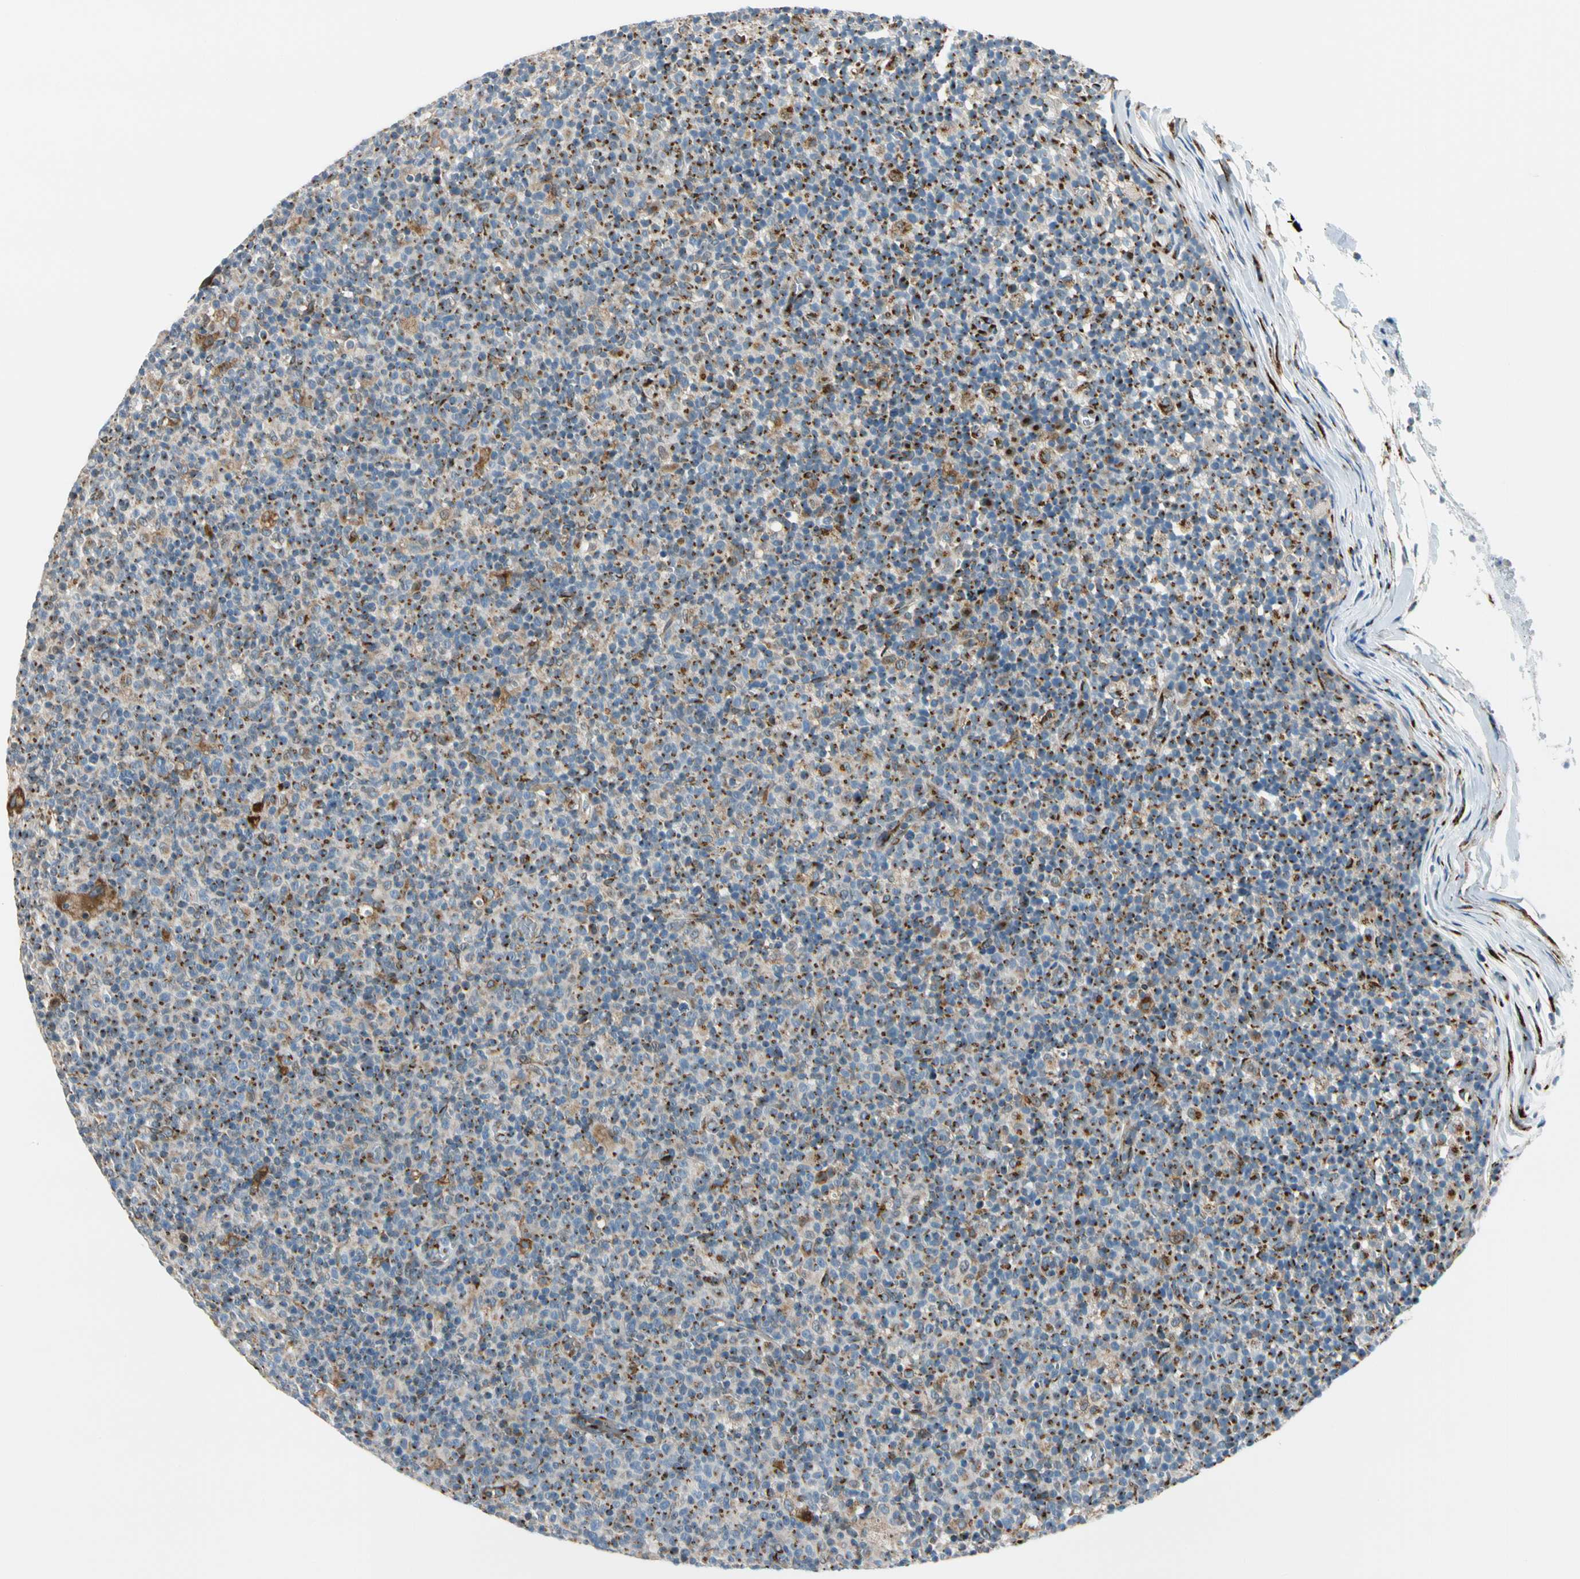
{"staining": {"intensity": "moderate", "quantity": "25%-75%", "location": "cytoplasmic/membranous"}, "tissue": "lymph node", "cell_type": "Germinal center cells", "image_type": "normal", "snomed": [{"axis": "morphology", "description": "Normal tissue, NOS"}, {"axis": "morphology", "description": "Inflammation, NOS"}, {"axis": "topography", "description": "Lymph node"}], "caption": "Brown immunohistochemical staining in normal human lymph node shows moderate cytoplasmic/membranous positivity in about 25%-75% of germinal center cells.", "gene": "NUCB1", "patient": {"sex": "male", "age": 55}}